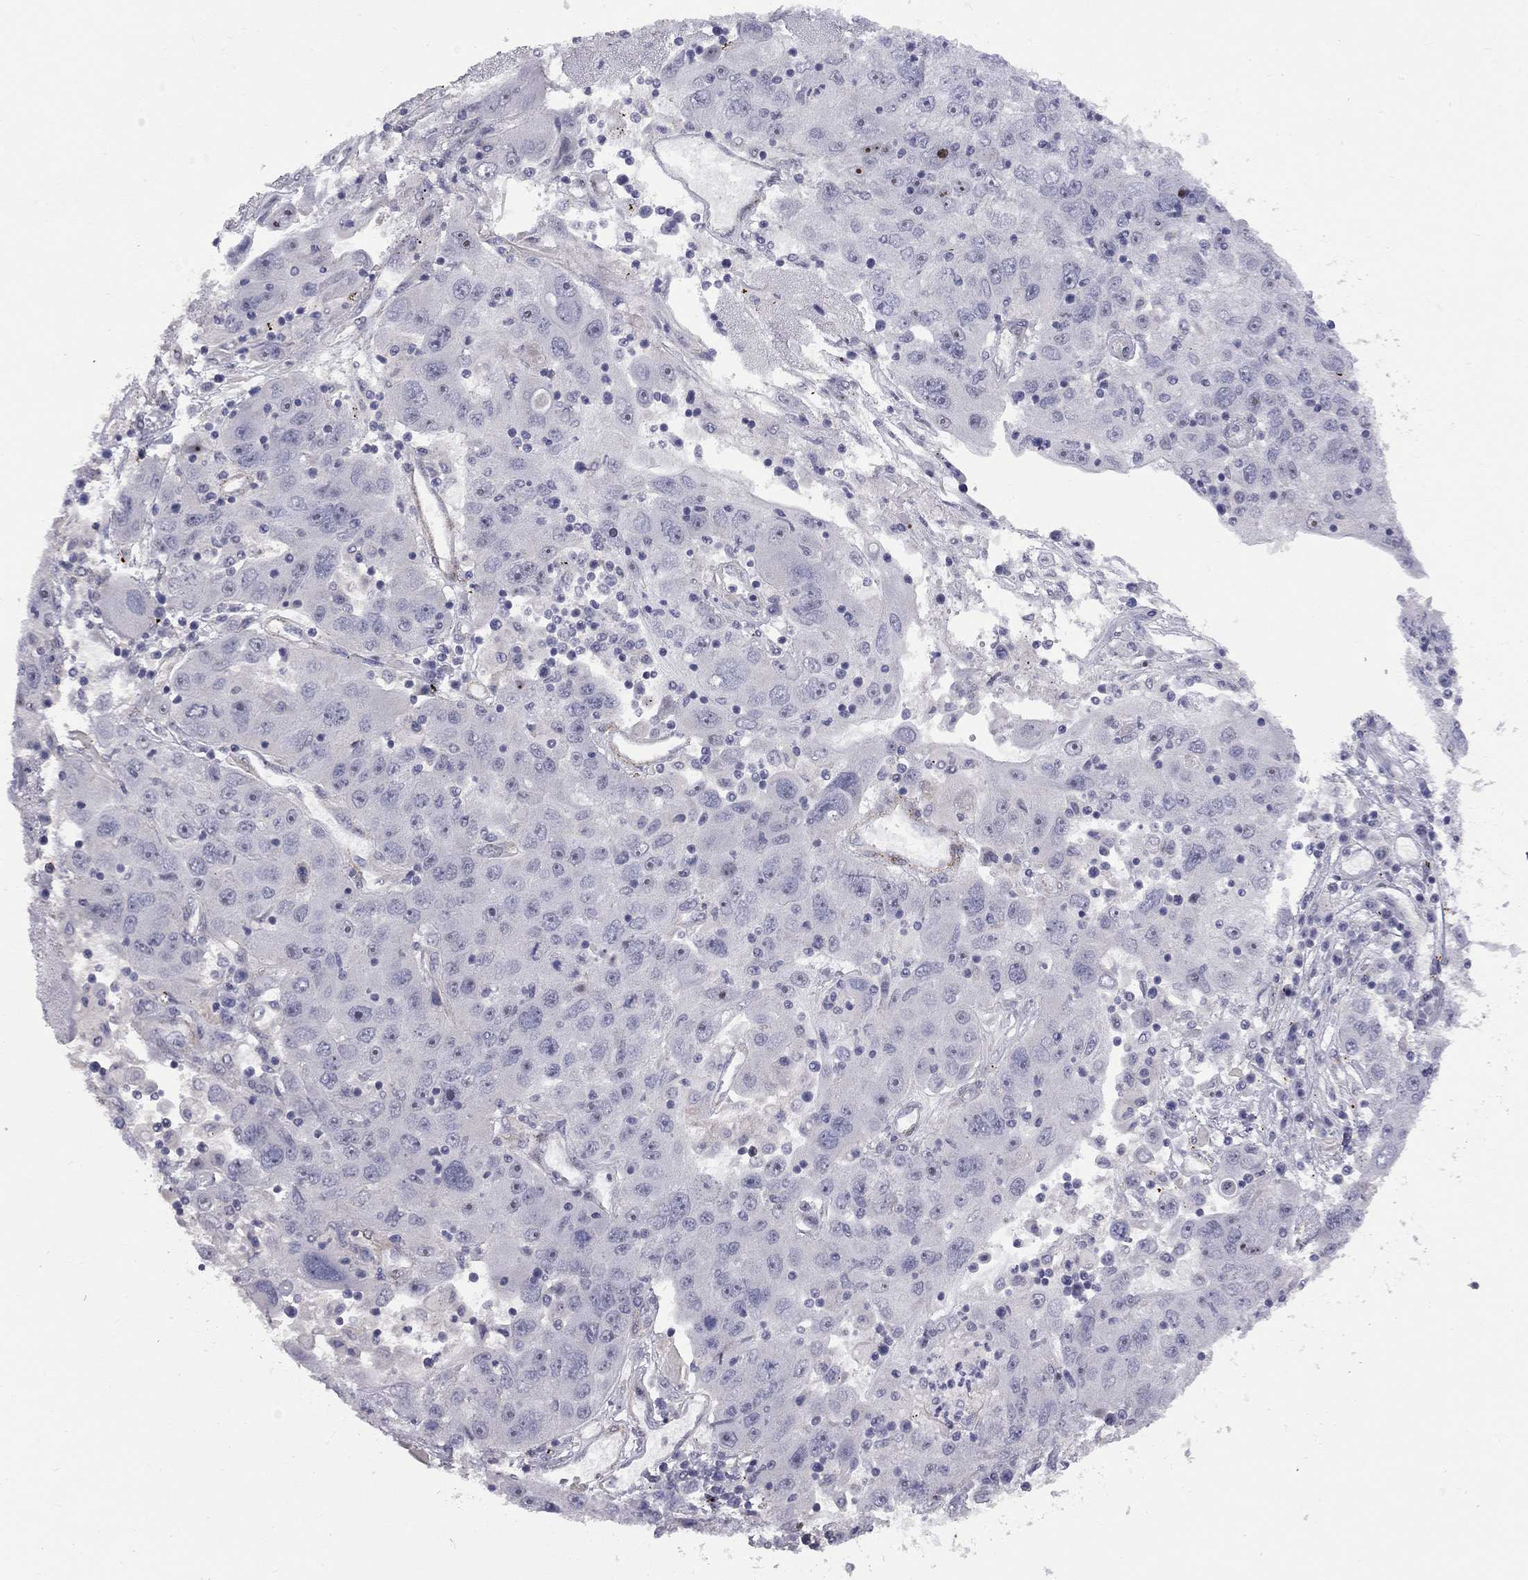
{"staining": {"intensity": "strong", "quantity": "<25%", "location": "nuclear"}, "tissue": "stomach cancer", "cell_type": "Tumor cells", "image_type": "cancer", "snomed": [{"axis": "morphology", "description": "Adenocarcinoma, NOS"}, {"axis": "topography", "description": "Stomach"}], "caption": "Immunohistochemistry staining of stomach adenocarcinoma, which demonstrates medium levels of strong nuclear staining in about <25% of tumor cells indicating strong nuclear protein positivity. The staining was performed using DAB (brown) for protein detection and nuclei were counterstained in hematoxylin (blue).", "gene": "GSG1L", "patient": {"sex": "male", "age": 56}}